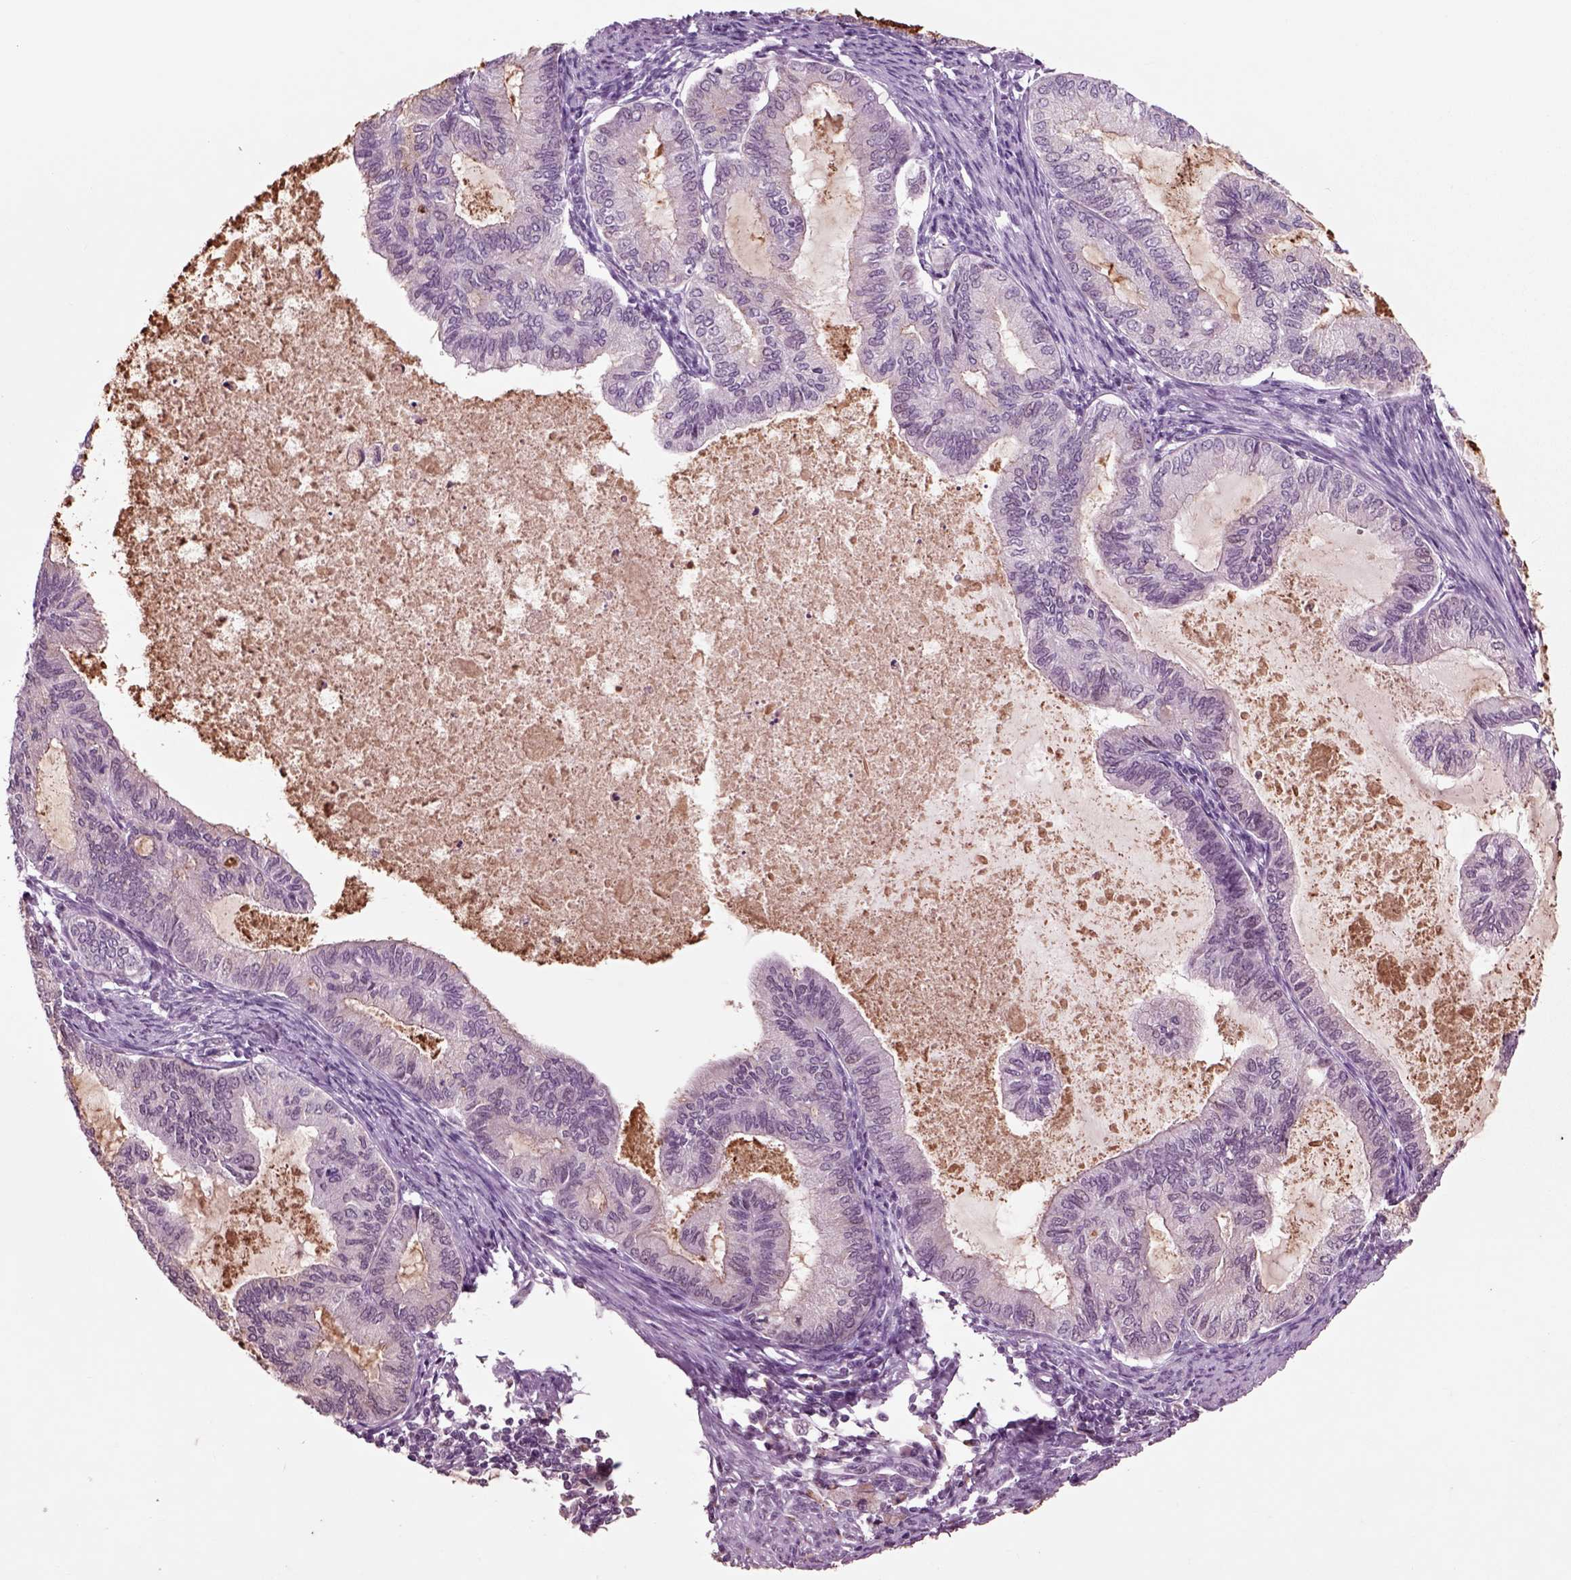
{"staining": {"intensity": "negative", "quantity": "none", "location": "none"}, "tissue": "endometrial cancer", "cell_type": "Tumor cells", "image_type": "cancer", "snomed": [{"axis": "morphology", "description": "Adenocarcinoma, NOS"}, {"axis": "topography", "description": "Endometrium"}], "caption": "Endometrial cancer was stained to show a protein in brown. There is no significant expression in tumor cells.", "gene": "CHGB", "patient": {"sex": "female", "age": 86}}